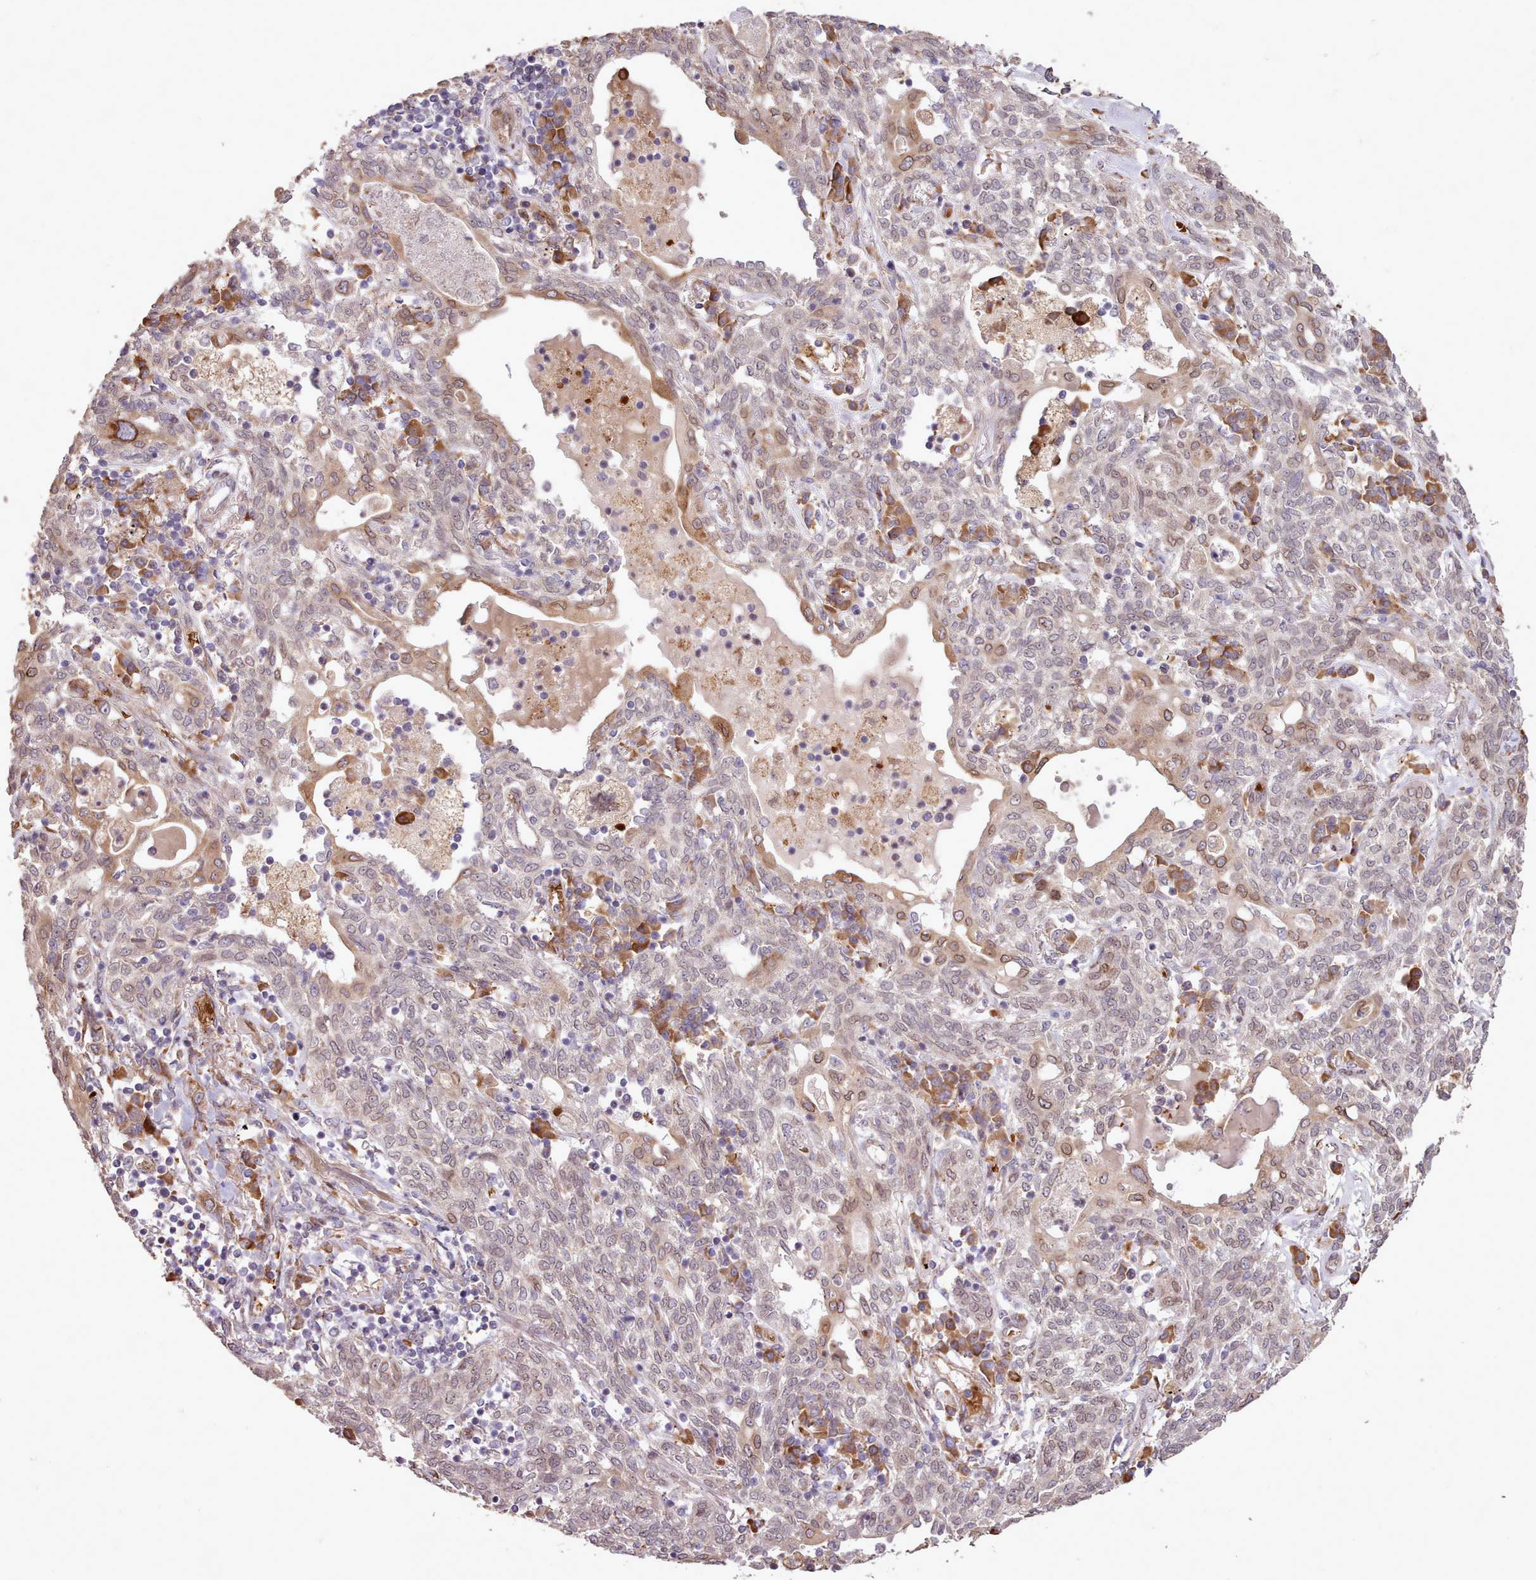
{"staining": {"intensity": "weak", "quantity": "25%-75%", "location": "cytoplasmic/membranous,nuclear"}, "tissue": "lung cancer", "cell_type": "Tumor cells", "image_type": "cancer", "snomed": [{"axis": "morphology", "description": "Squamous cell carcinoma, NOS"}, {"axis": "topography", "description": "Lung"}], "caption": "An IHC image of neoplastic tissue is shown. Protein staining in brown shows weak cytoplasmic/membranous and nuclear positivity in lung cancer (squamous cell carcinoma) within tumor cells.", "gene": "CABP1", "patient": {"sex": "female", "age": 70}}